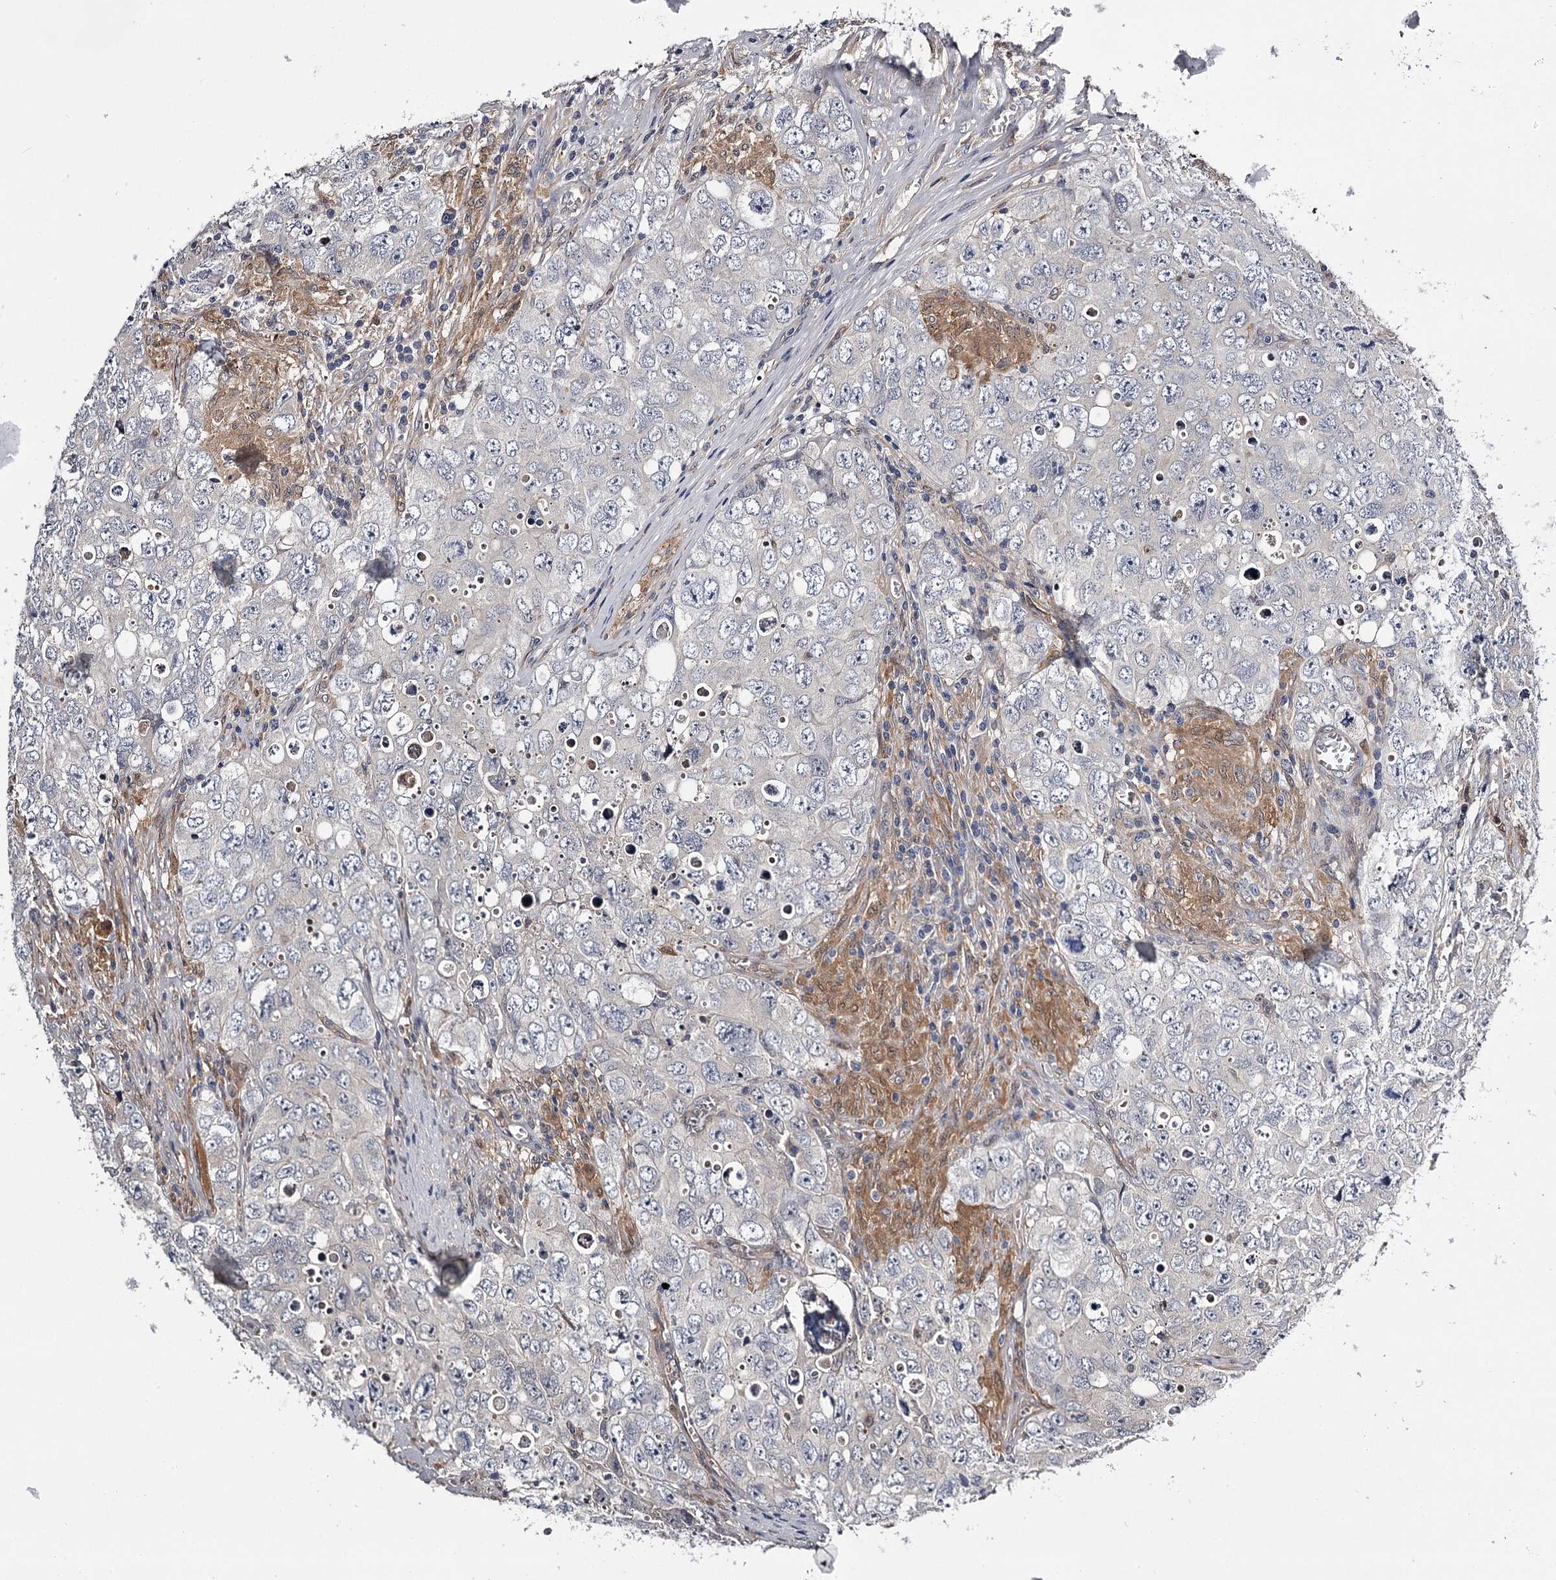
{"staining": {"intensity": "negative", "quantity": "none", "location": "none"}, "tissue": "testis cancer", "cell_type": "Tumor cells", "image_type": "cancer", "snomed": [{"axis": "morphology", "description": "Seminoma, NOS"}, {"axis": "morphology", "description": "Carcinoma, Embryonal, NOS"}, {"axis": "topography", "description": "Testis"}], "caption": "IHC histopathology image of human testis cancer (embryonal carcinoma) stained for a protein (brown), which displays no expression in tumor cells.", "gene": "GSTO1", "patient": {"sex": "male", "age": 43}}